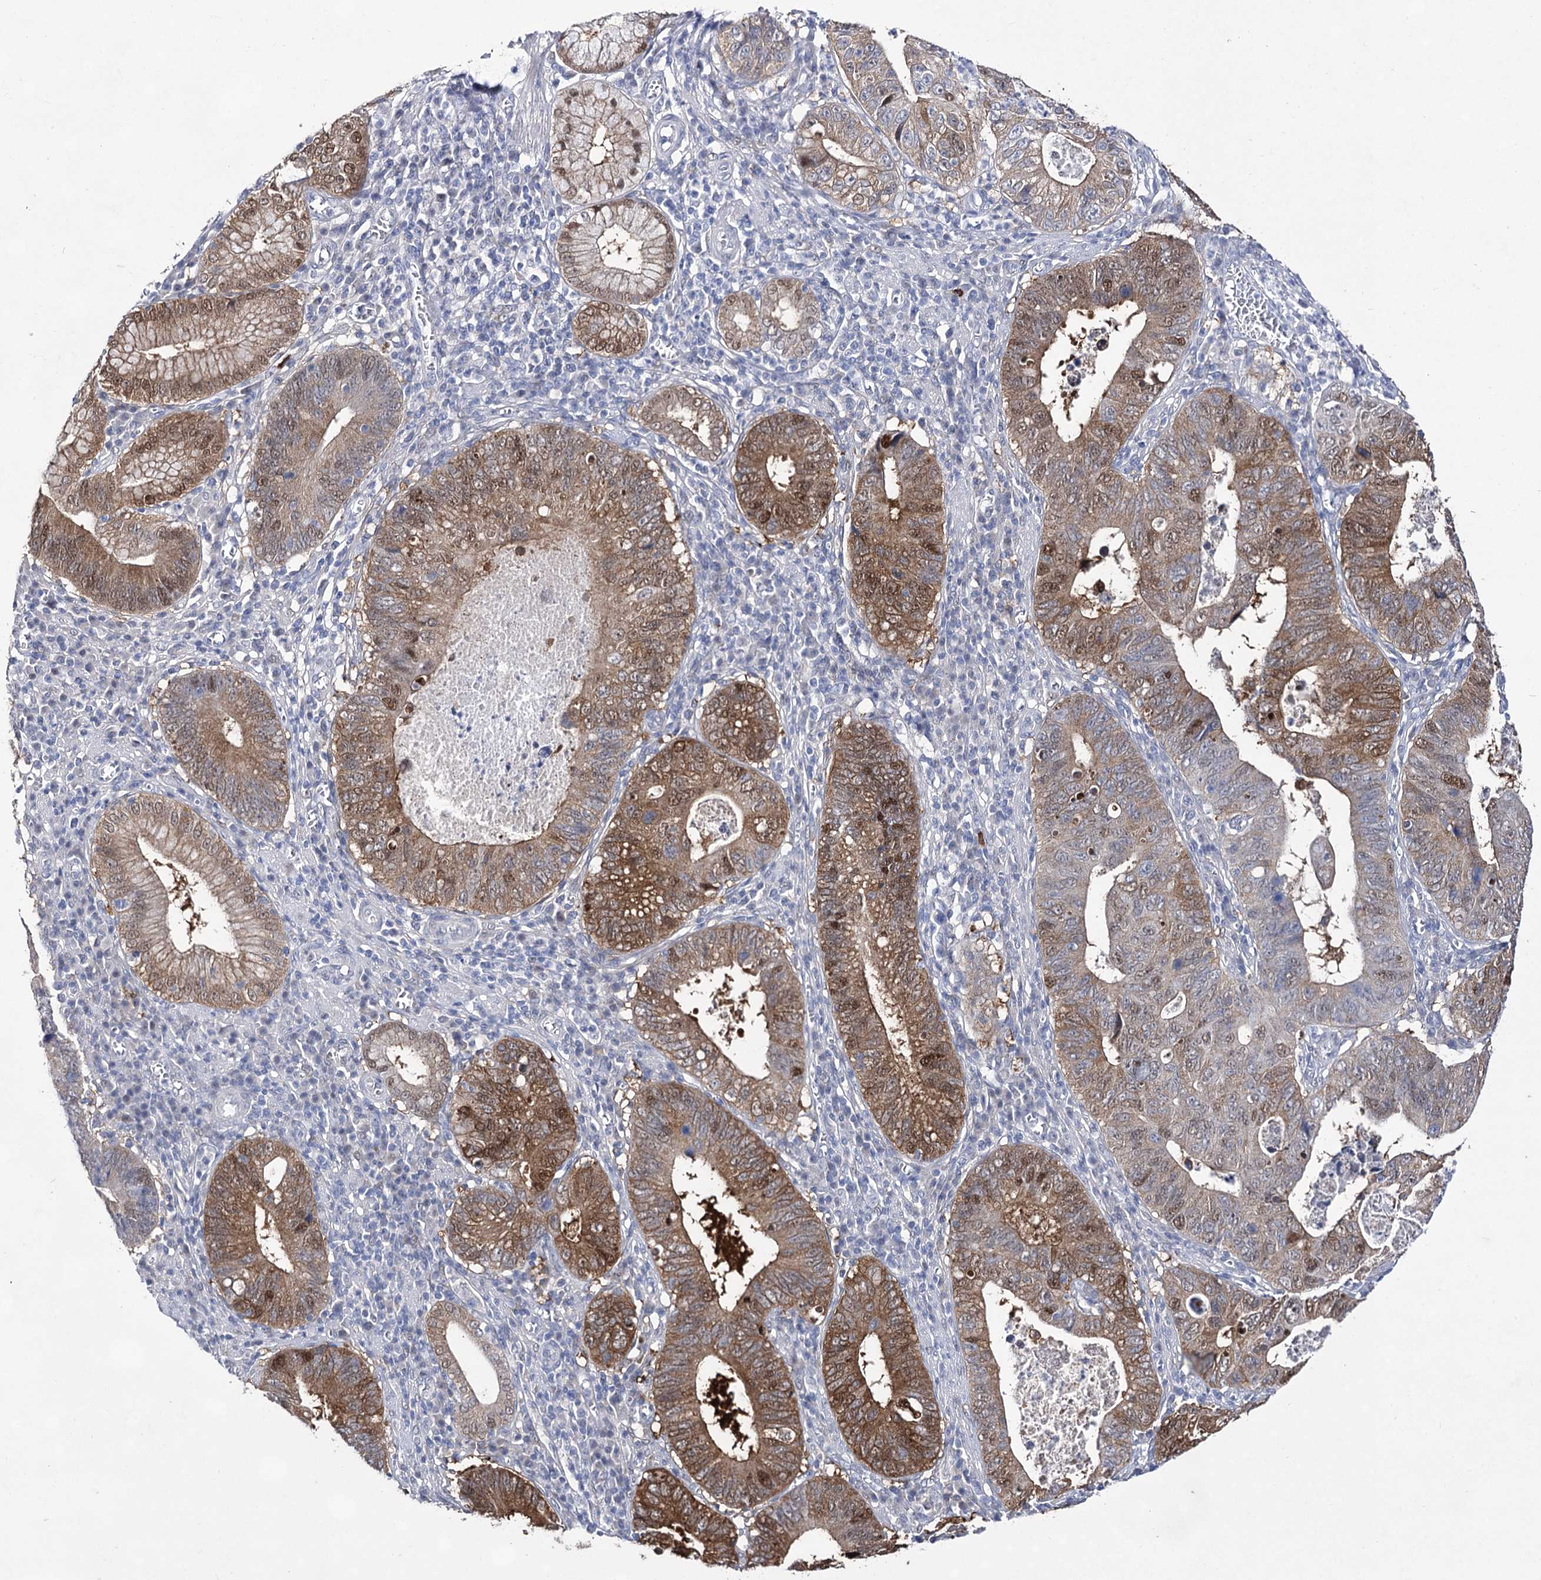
{"staining": {"intensity": "moderate", "quantity": ">75%", "location": "cytoplasmic/membranous,nuclear"}, "tissue": "stomach cancer", "cell_type": "Tumor cells", "image_type": "cancer", "snomed": [{"axis": "morphology", "description": "Adenocarcinoma, NOS"}, {"axis": "topography", "description": "Stomach"}], "caption": "Protein staining shows moderate cytoplasmic/membranous and nuclear expression in about >75% of tumor cells in stomach adenocarcinoma.", "gene": "UGDH", "patient": {"sex": "male", "age": 59}}